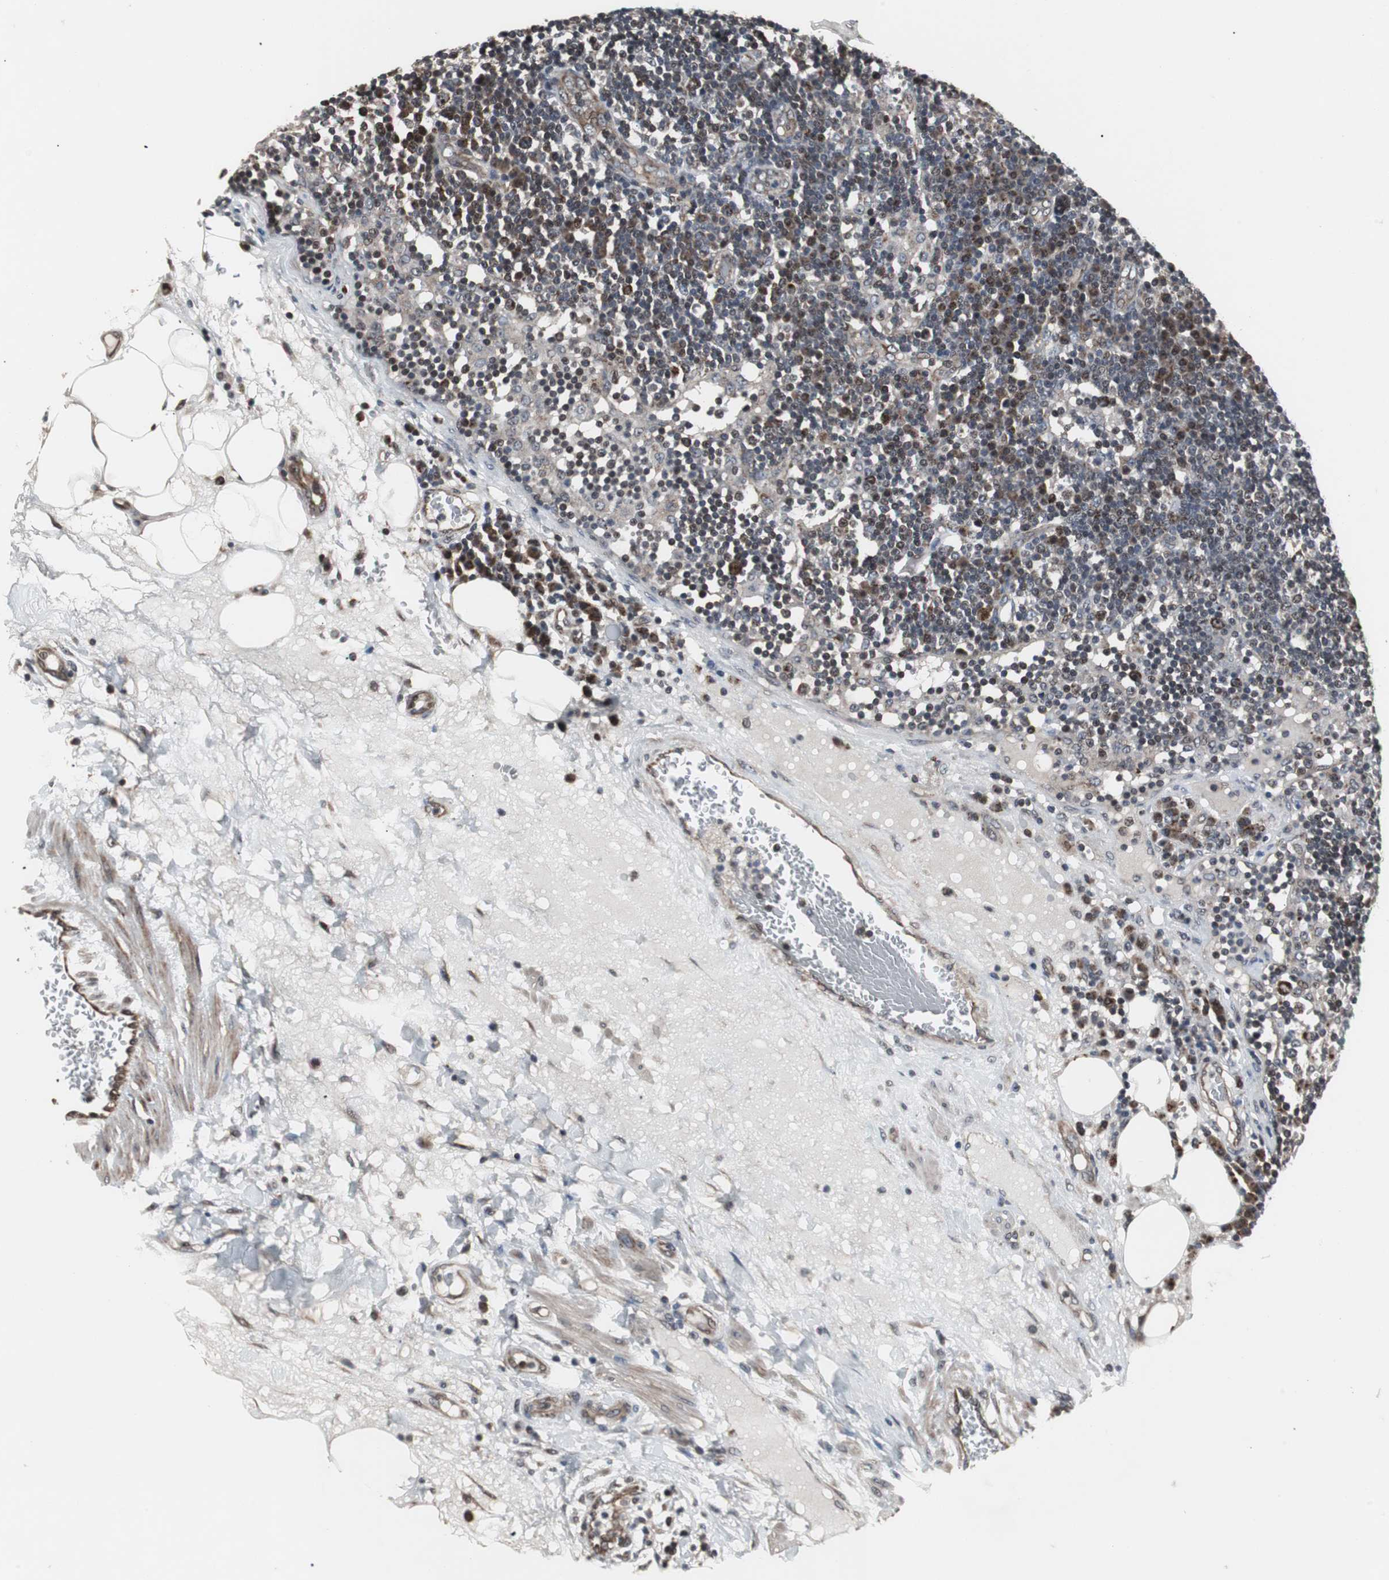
{"staining": {"intensity": "strong", "quantity": "25%-75%", "location": "cytoplasmic/membranous"}, "tissue": "lymph node", "cell_type": "Germinal center cells", "image_type": "normal", "snomed": [{"axis": "morphology", "description": "Normal tissue, NOS"}, {"axis": "morphology", "description": "Squamous cell carcinoma, metastatic, NOS"}, {"axis": "topography", "description": "Lymph node"}], "caption": "This micrograph displays immunohistochemistry (IHC) staining of normal human lymph node, with high strong cytoplasmic/membranous expression in about 25%-75% of germinal center cells.", "gene": "MRPL40", "patient": {"sex": "female", "age": 53}}